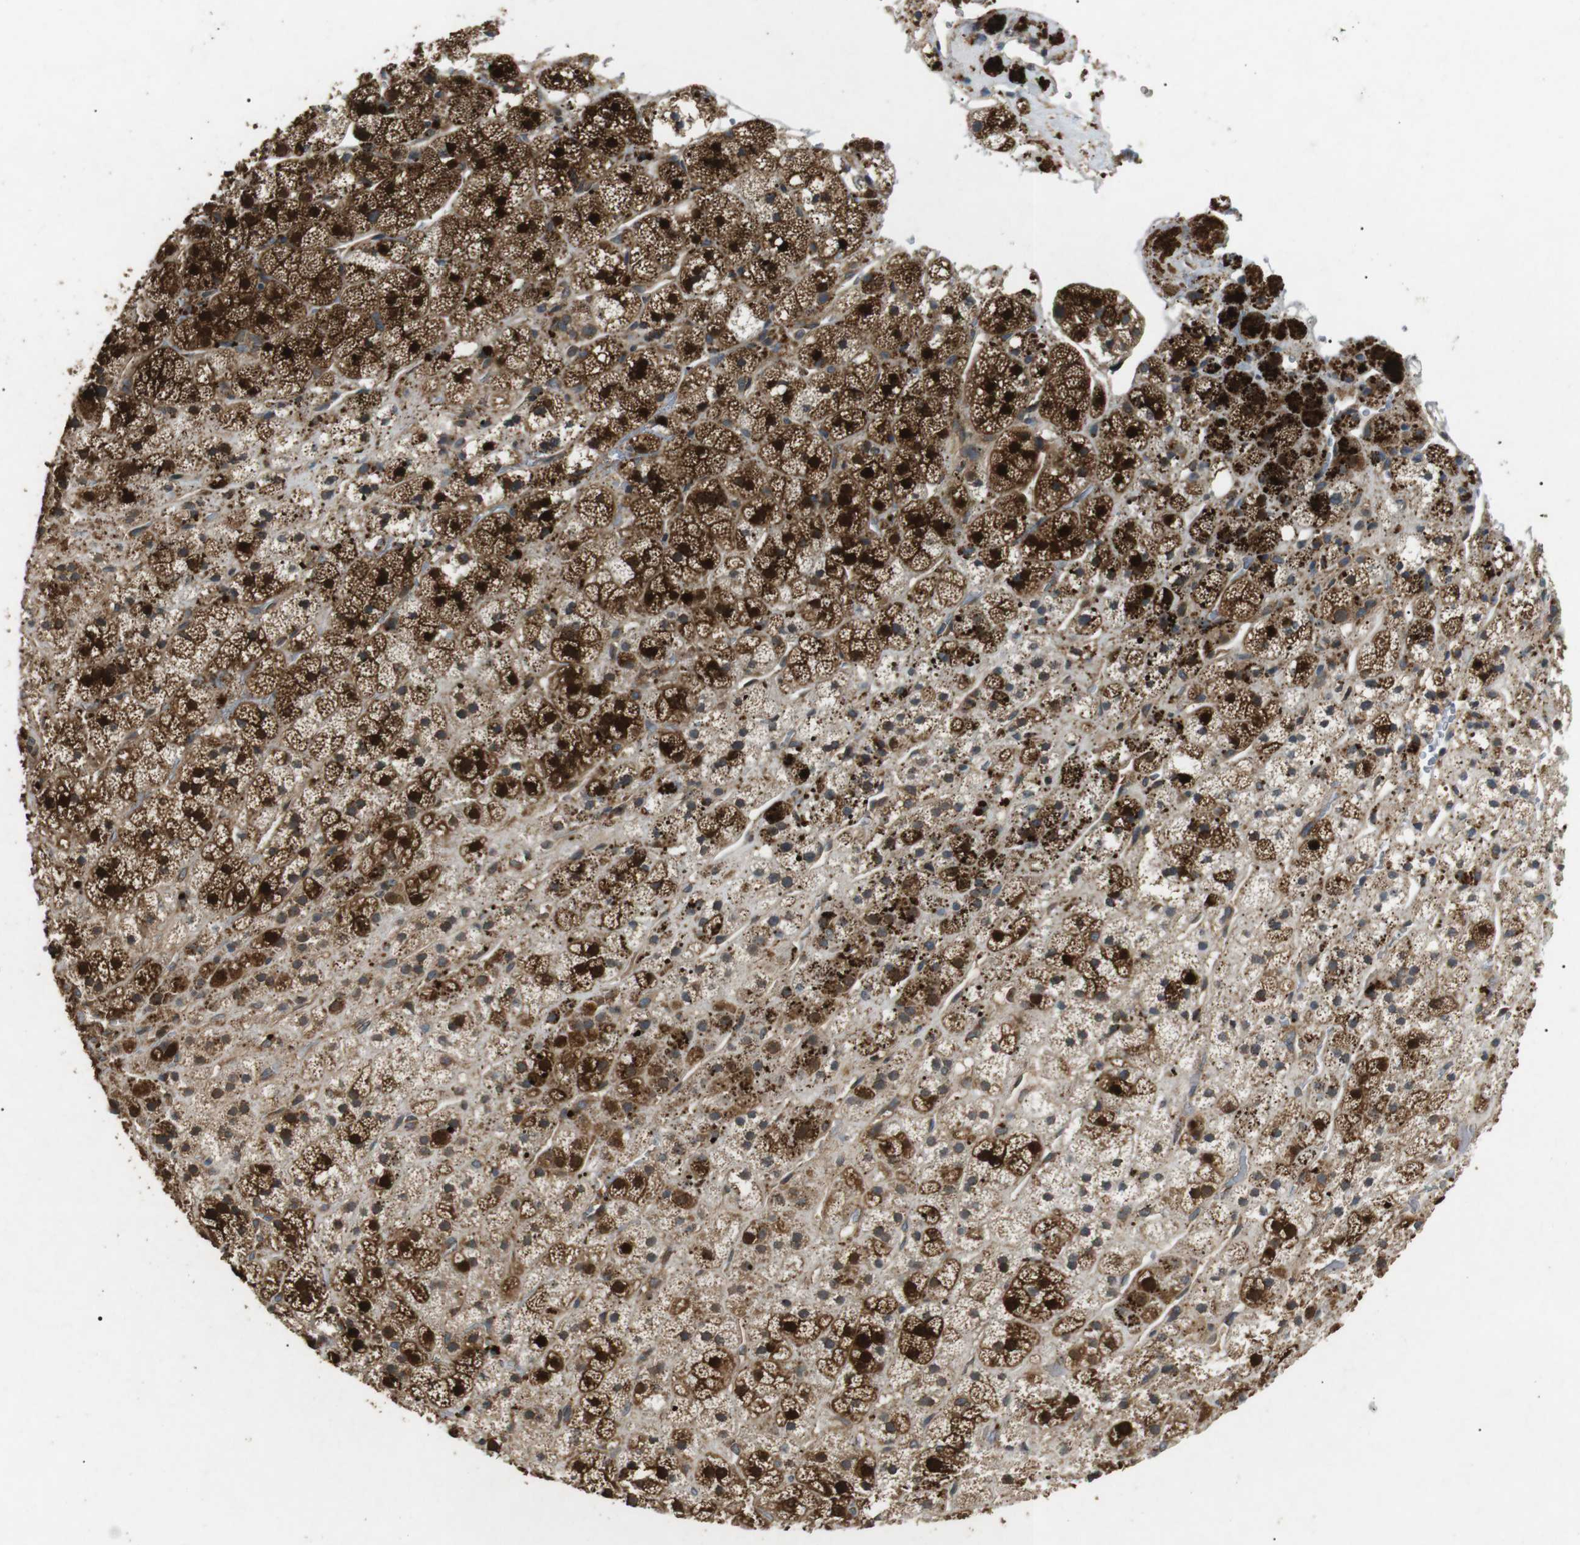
{"staining": {"intensity": "strong", "quantity": ">75%", "location": "cytoplasmic/membranous"}, "tissue": "adrenal gland", "cell_type": "Glandular cells", "image_type": "normal", "snomed": [{"axis": "morphology", "description": "Normal tissue, NOS"}, {"axis": "topography", "description": "Adrenal gland"}], "caption": "Immunohistochemistry photomicrograph of normal adrenal gland: adrenal gland stained using immunohistochemistry (IHC) exhibits high levels of strong protein expression localized specifically in the cytoplasmic/membranous of glandular cells, appearing as a cytoplasmic/membranous brown color.", "gene": "TBC1D15", "patient": {"sex": "male", "age": 56}}